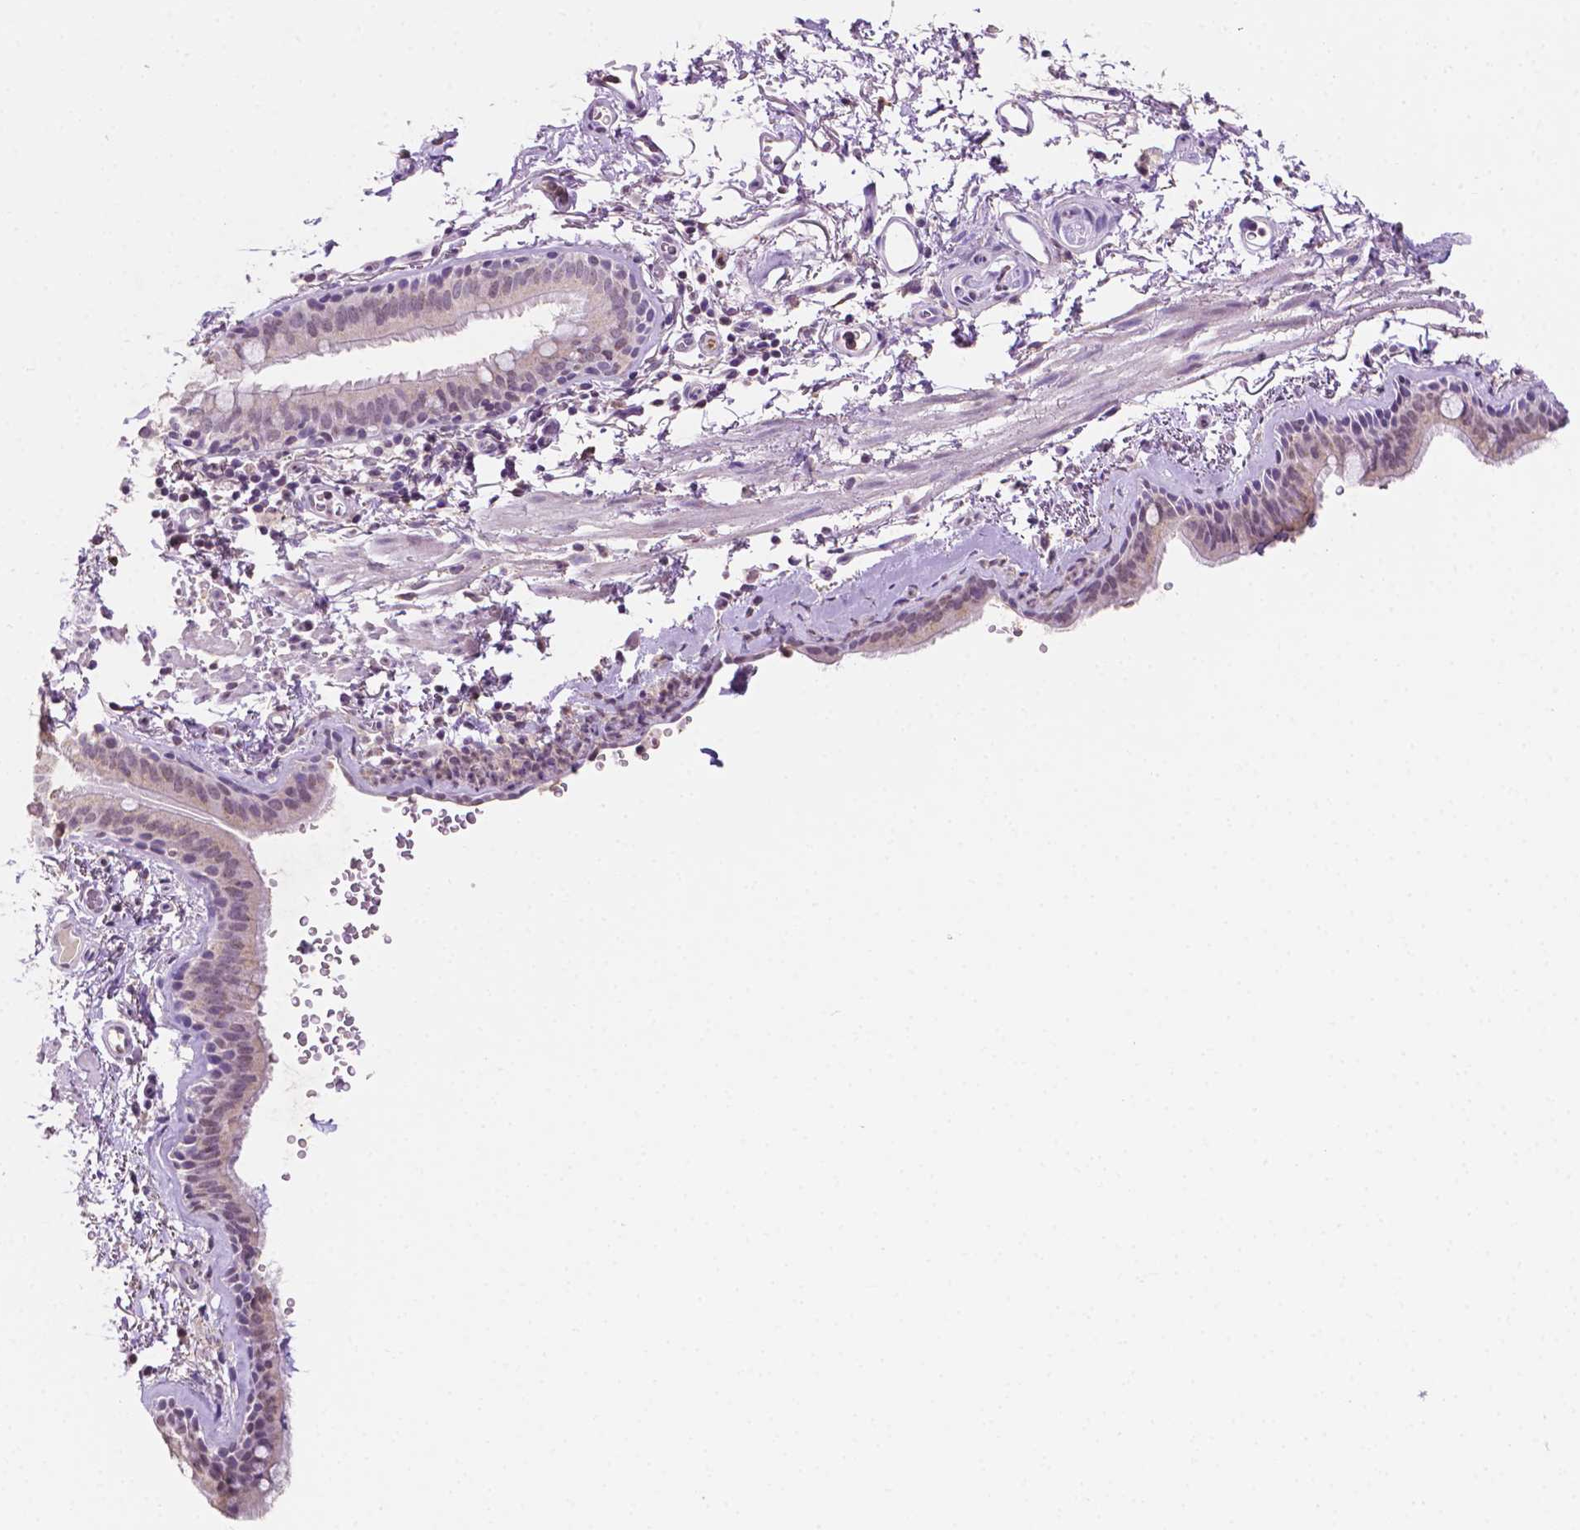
{"staining": {"intensity": "moderate", "quantity": ">75%", "location": "cytoplasmic/membranous,nuclear"}, "tissue": "bronchus", "cell_type": "Respiratory epithelial cells", "image_type": "normal", "snomed": [{"axis": "morphology", "description": "Normal tissue, NOS"}, {"axis": "topography", "description": "Lymph node"}, {"axis": "topography", "description": "Bronchus"}], "caption": "A histopathology image of human bronchus stained for a protein exhibits moderate cytoplasmic/membranous,nuclear brown staining in respiratory epithelial cells.", "gene": "PTPN6", "patient": {"sex": "female", "age": 70}}